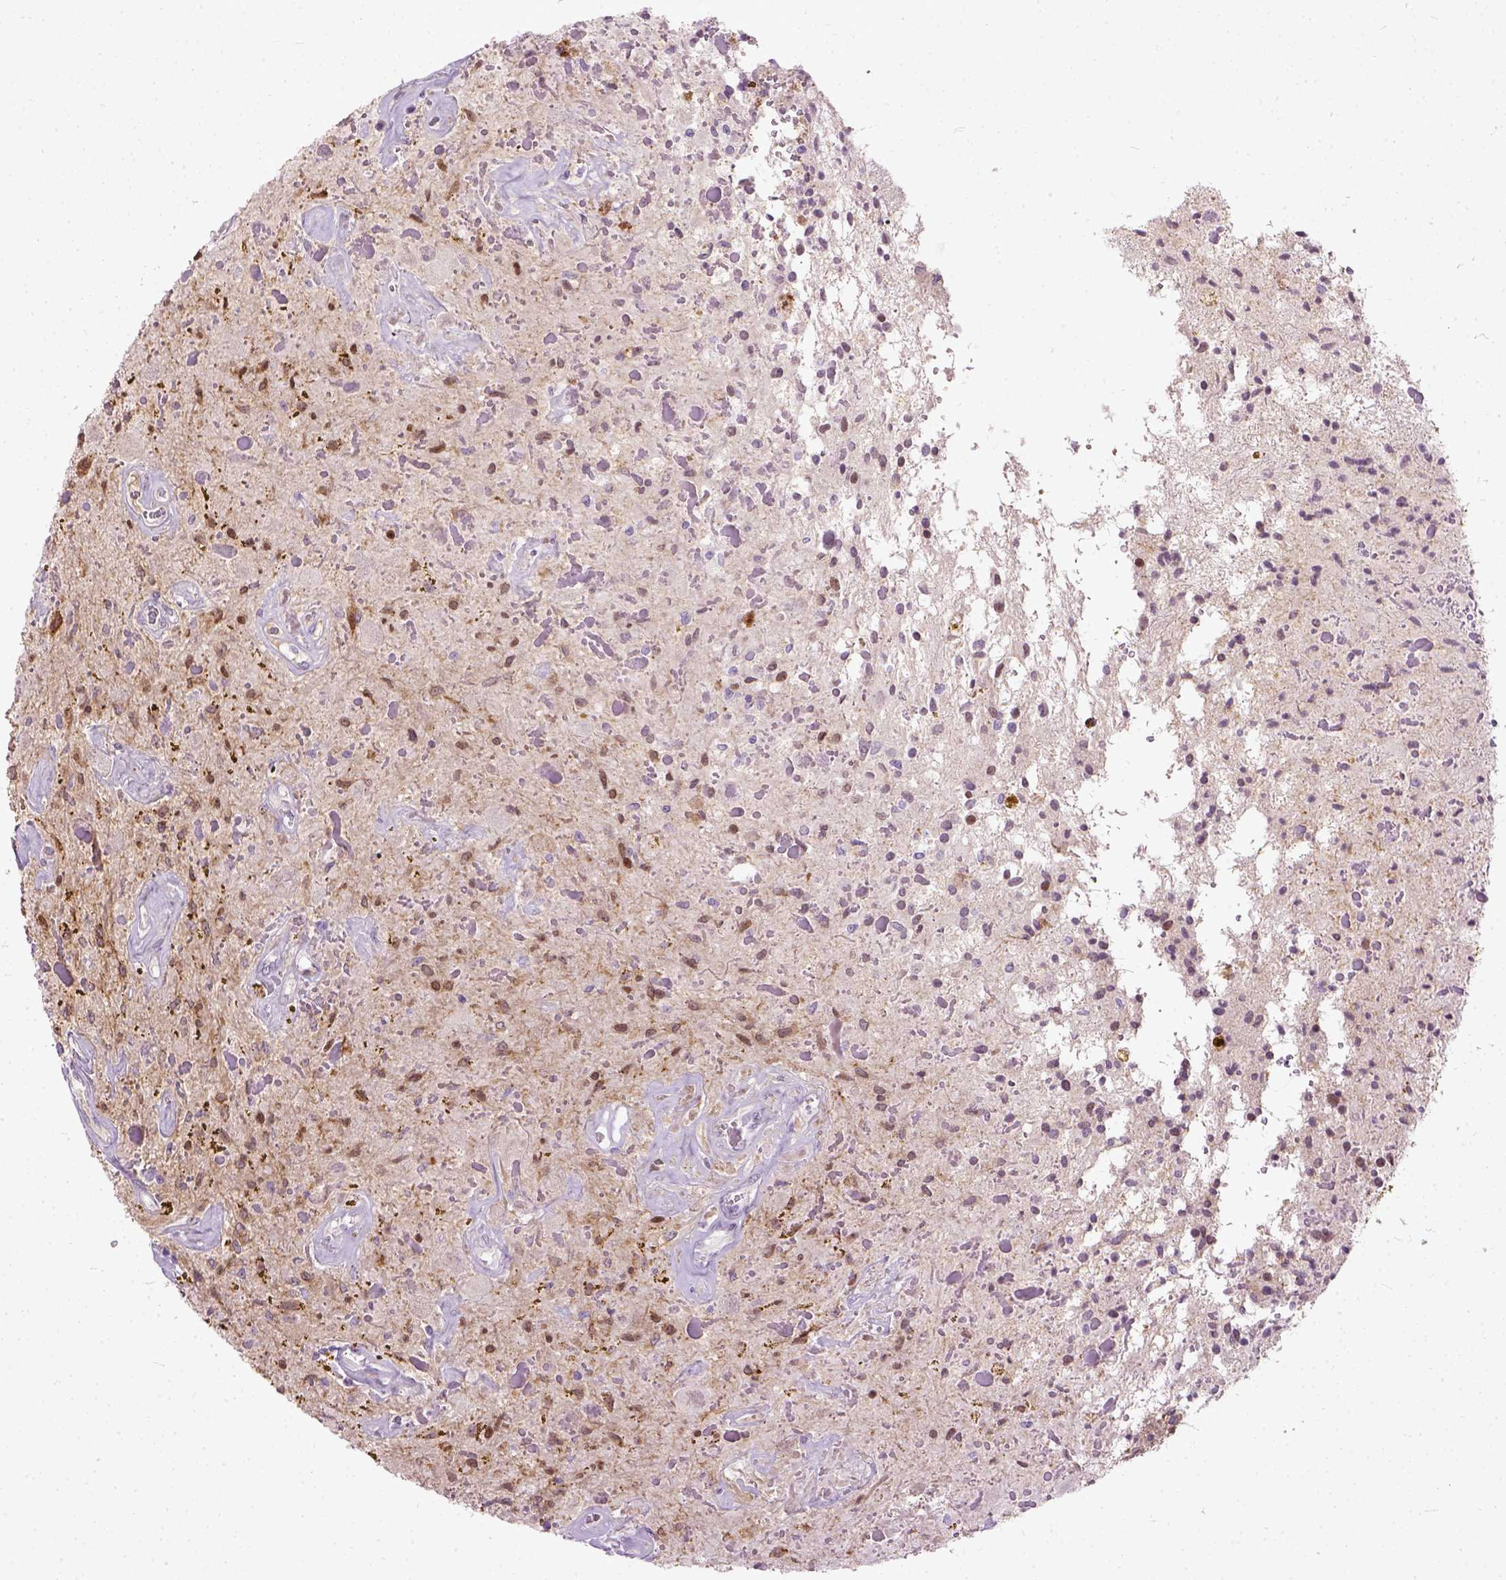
{"staining": {"intensity": "moderate", "quantity": "<25%", "location": "cytoplasmic/membranous"}, "tissue": "glioma", "cell_type": "Tumor cells", "image_type": "cancer", "snomed": [{"axis": "morphology", "description": "Glioma, malignant, Low grade"}, {"axis": "topography", "description": "Cerebellum"}], "caption": "Moderate cytoplasmic/membranous protein positivity is identified in approximately <25% of tumor cells in malignant glioma (low-grade). (IHC, brightfield microscopy, high magnification).", "gene": "MAPT", "patient": {"sex": "female", "age": 14}}